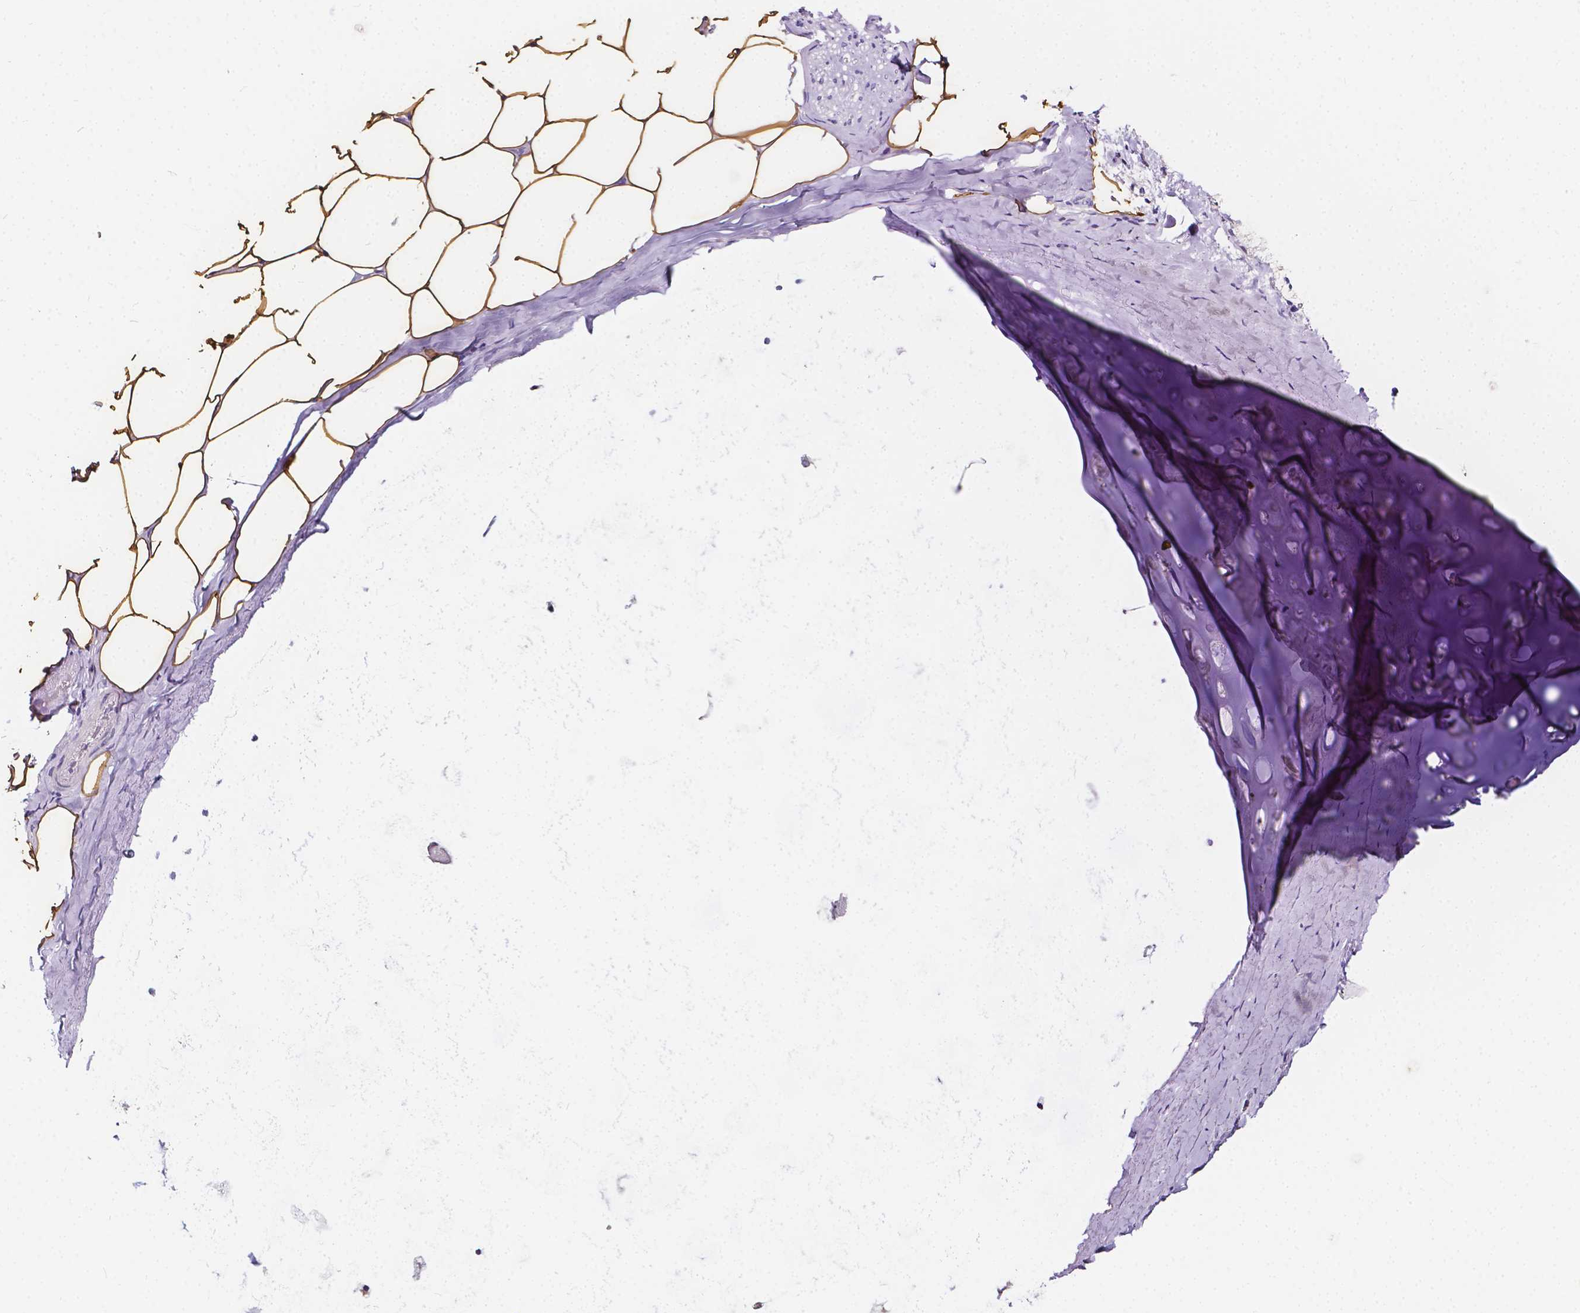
{"staining": {"intensity": "moderate", "quantity": ">75%", "location": "cytoplasmic/membranous"}, "tissue": "adipose tissue", "cell_type": "Adipocytes", "image_type": "normal", "snomed": [{"axis": "morphology", "description": "Normal tissue, NOS"}, {"axis": "topography", "description": "Bronchus"}, {"axis": "topography", "description": "Lung"}], "caption": "Protein expression analysis of normal adipose tissue displays moderate cytoplasmic/membranous expression in approximately >75% of adipocytes. (DAB (3,3'-diaminobenzidine) = brown stain, brightfield microscopy at high magnification).", "gene": "CLSTN2", "patient": {"sex": "female", "age": 57}}